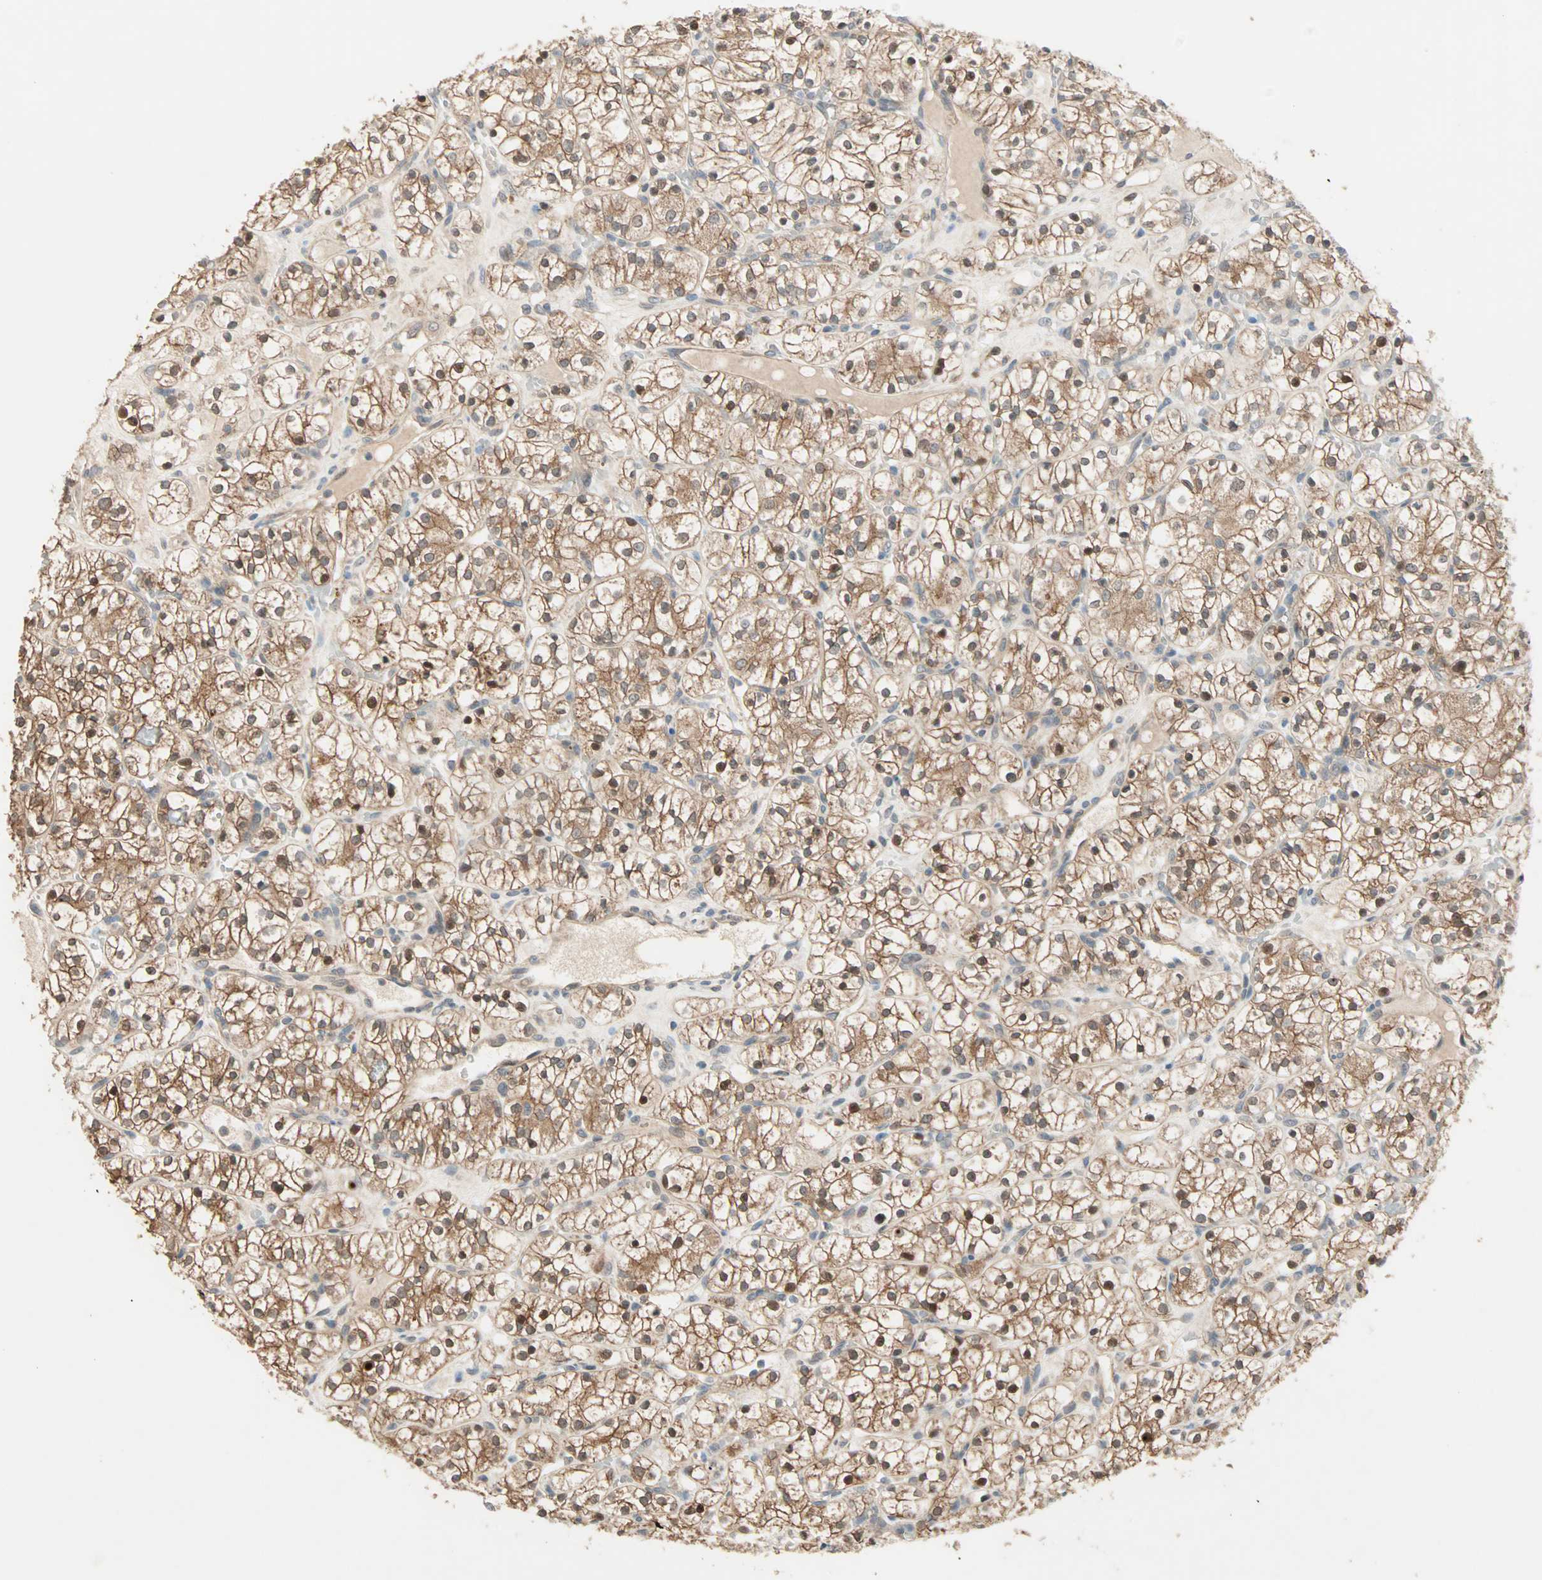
{"staining": {"intensity": "moderate", "quantity": ">75%", "location": "cytoplasmic/membranous,nuclear"}, "tissue": "renal cancer", "cell_type": "Tumor cells", "image_type": "cancer", "snomed": [{"axis": "morphology", "description": "Adenocarcinoma, NOS"}, {"axis": "topography", "description": "Kidney"}], "caption": "Protein staining demonstrates moderate cytoplasmic/membranous and nuclear expression in about >75% of tumor cells in renal adenocarcinoma.", "gene": "TTF2", "patient": {"sex": "female", "age": 60}}